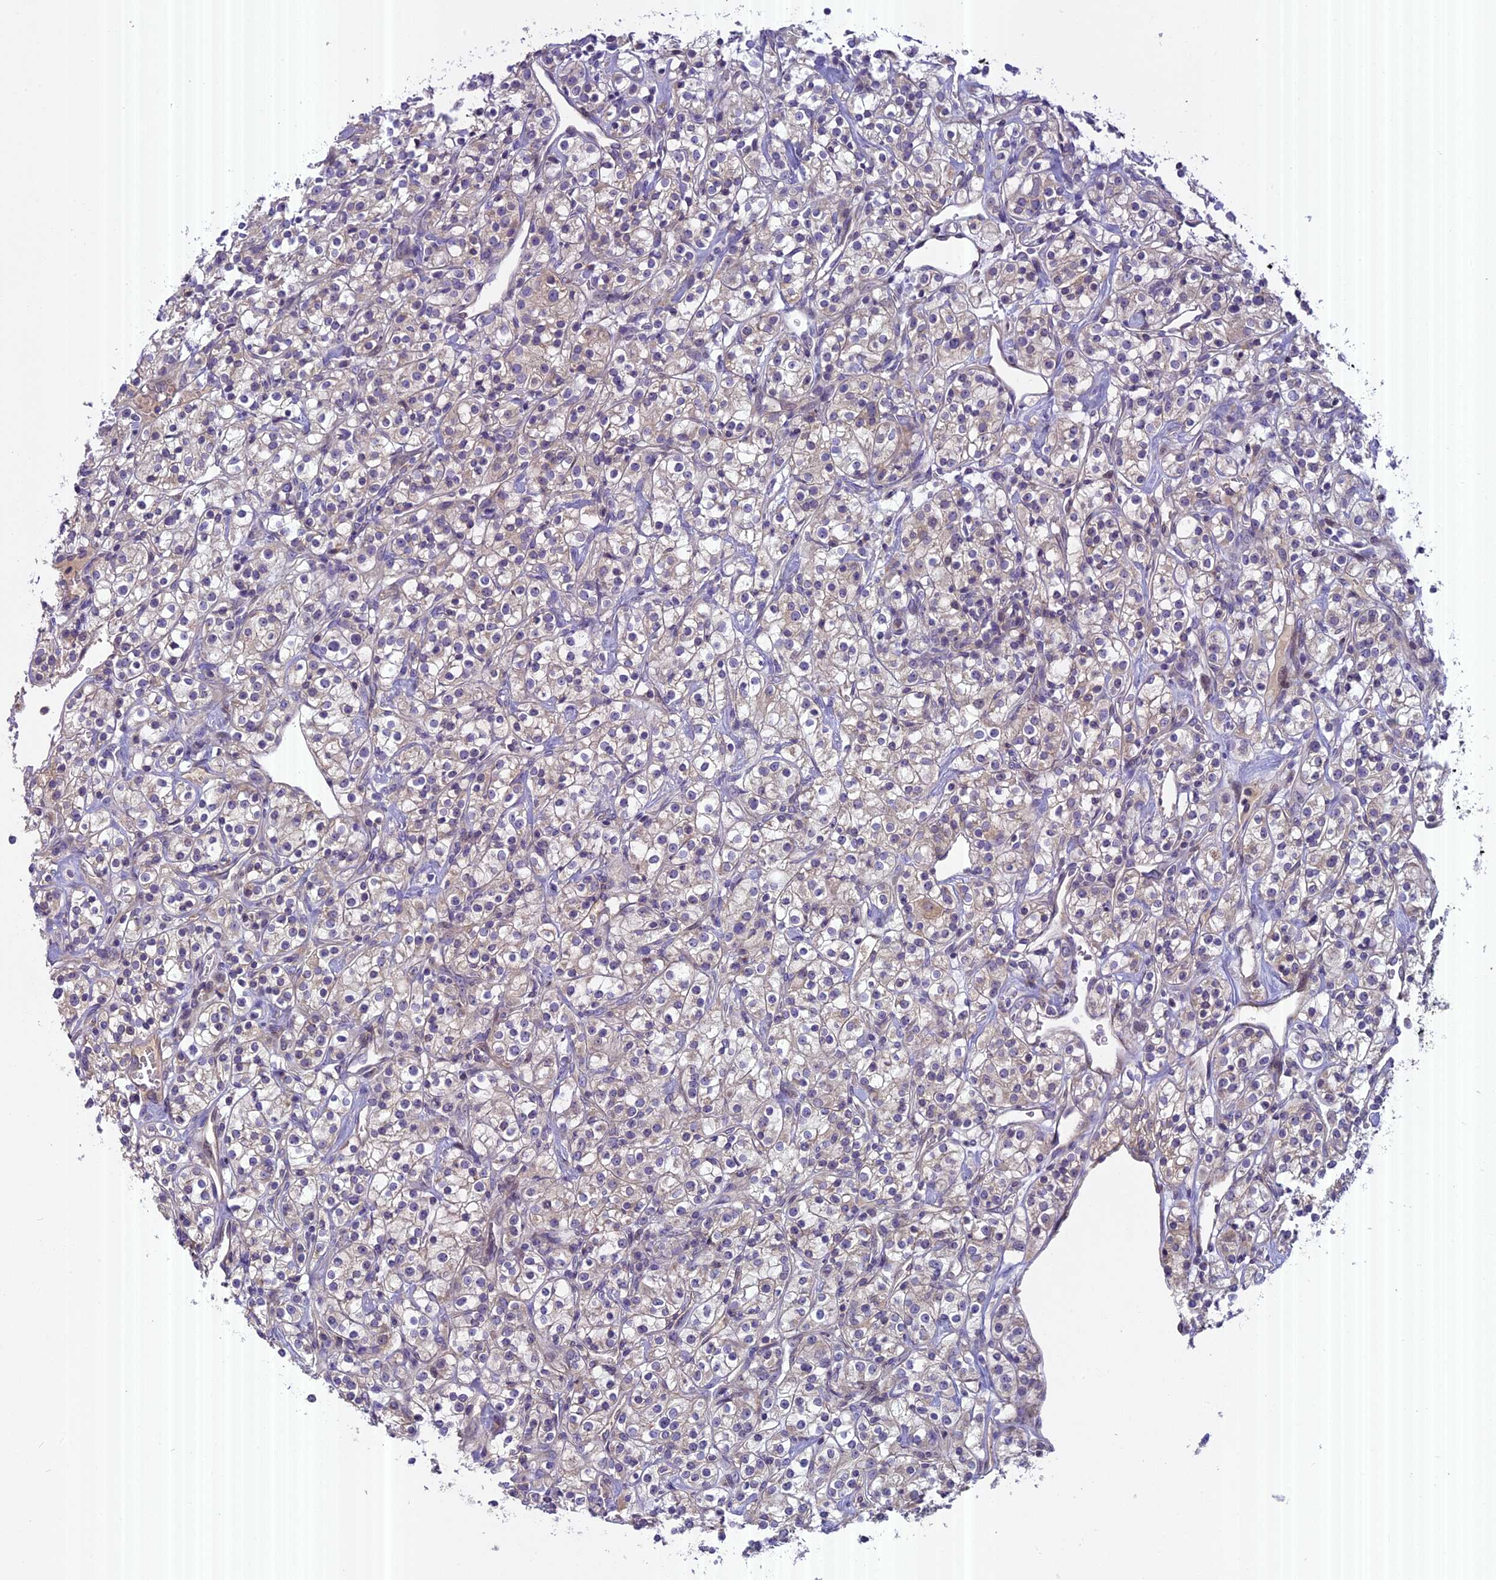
{"staining": {"intensity": "negative", "quantity": "none", "location": "none"}, "tissue": "renal cancer", "cell_type": "Tumor cells", "image_type": "cancer", "snomed": [{"axis": "morphology", "description": "Adenocarcinoma, NOS"}, {"axis": "topography", "description": "Kidney"}], "caption": "Renal adenocarcinoma was stained to show a protein in brown. There is no significant positivity in tumor cells.", "gene": "FAM98C", "patient": {"sex": "male", "age": 77}}